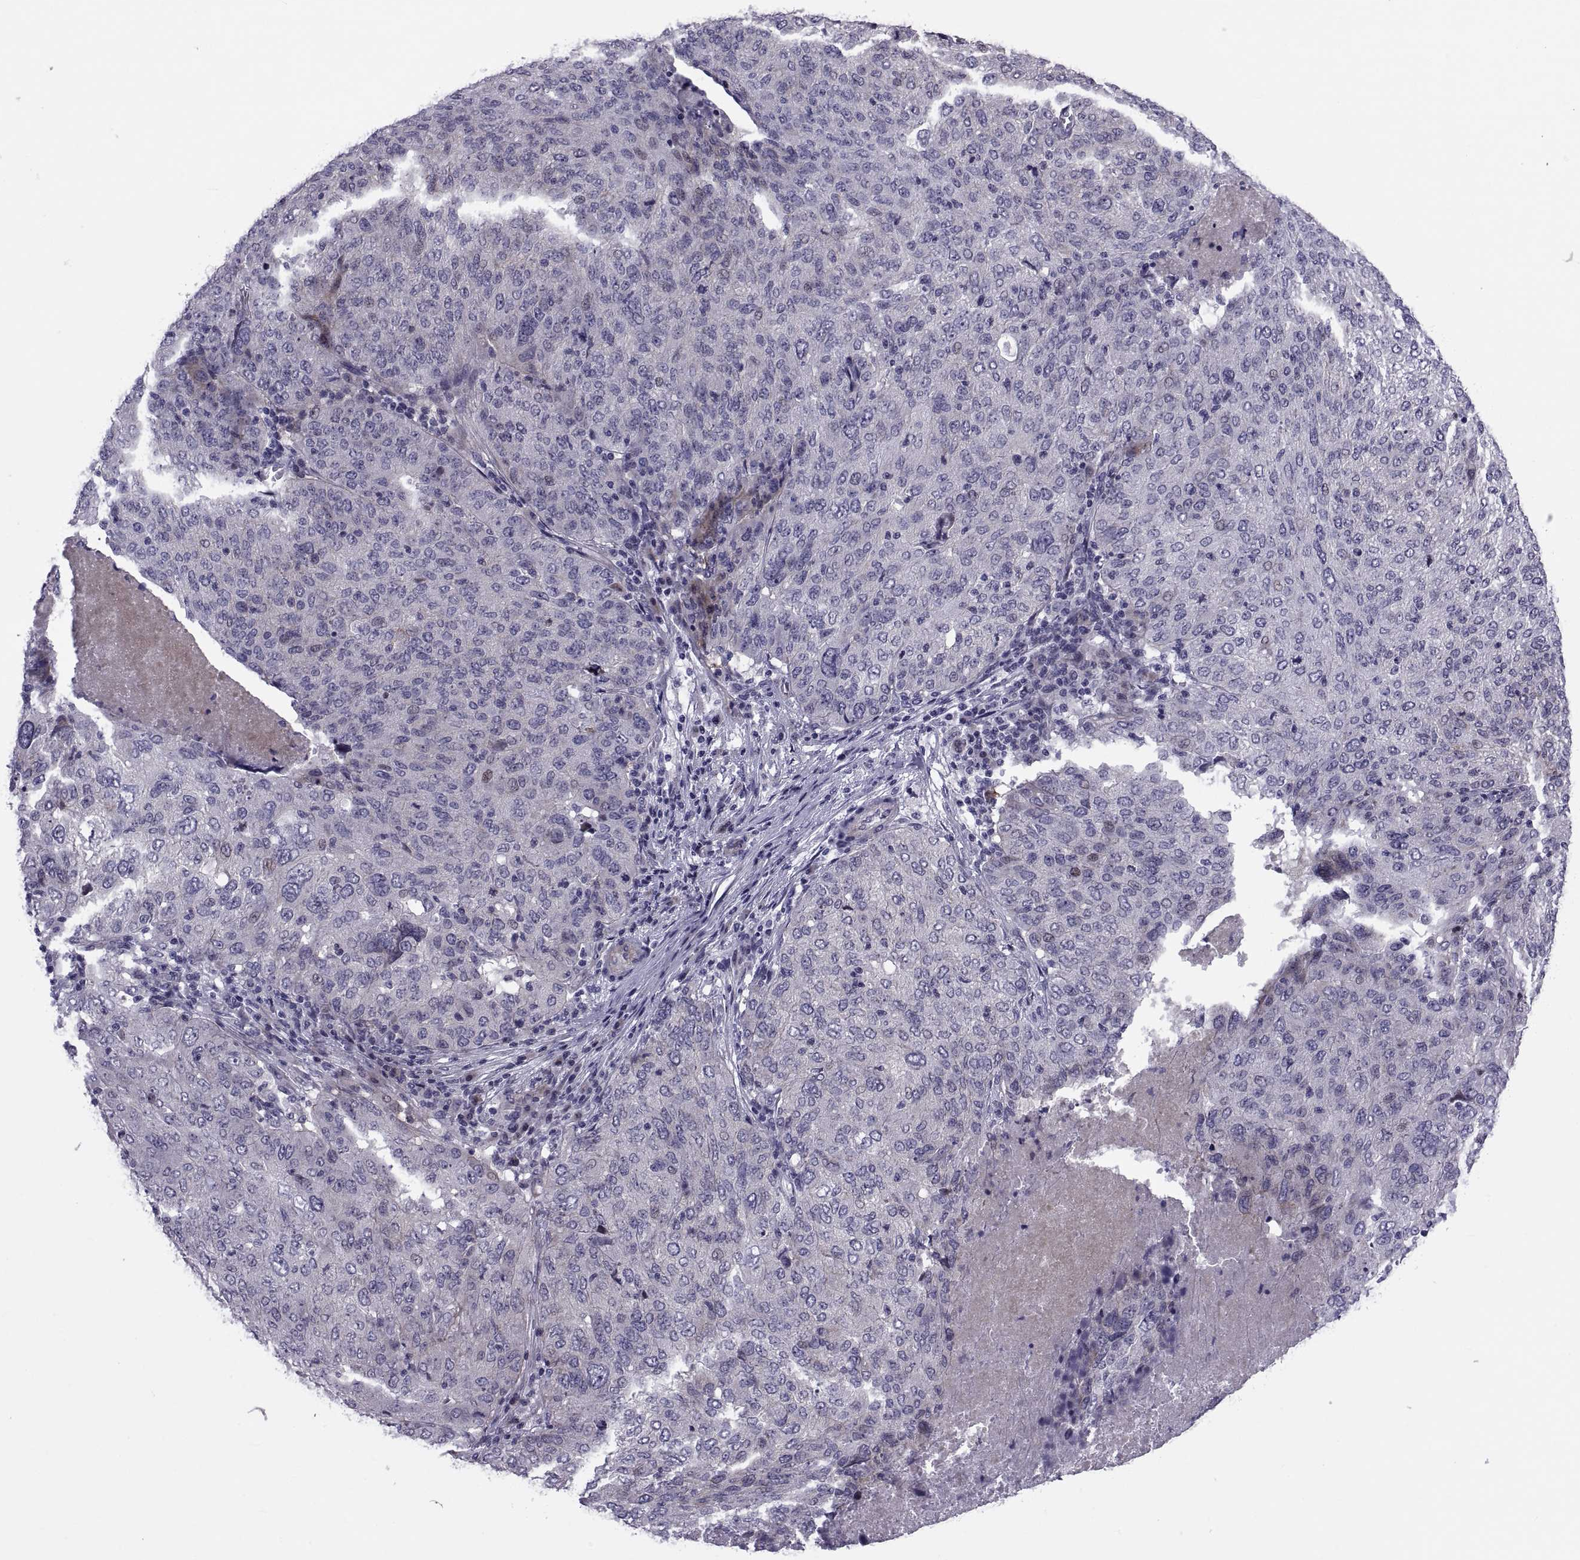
{"staining": {"intensity": "negative", "quantity": "none", "location": "none"}, "tissue": "ovarian cancer", "cell_type": "Tumor cells", "image_type": "cancer", "snomed": [{"axis": "morphology", "description": "Carcinoma, endometroid"}, {"axis": "topography", "description": "Ovary"}], "caption": "Immunohistochemical staining of human ovarian cancer exhibits no significant staining in tumor cells. (Stains: DAB (3,3'-diaminobenzidine) immunohistochemistry (IHC) with hematoxylin counter stain, Microscopy: brightfield microscopy at high magnification).", "gene": "TMEM158", "patient": {"sex": "female", "age": 58}}